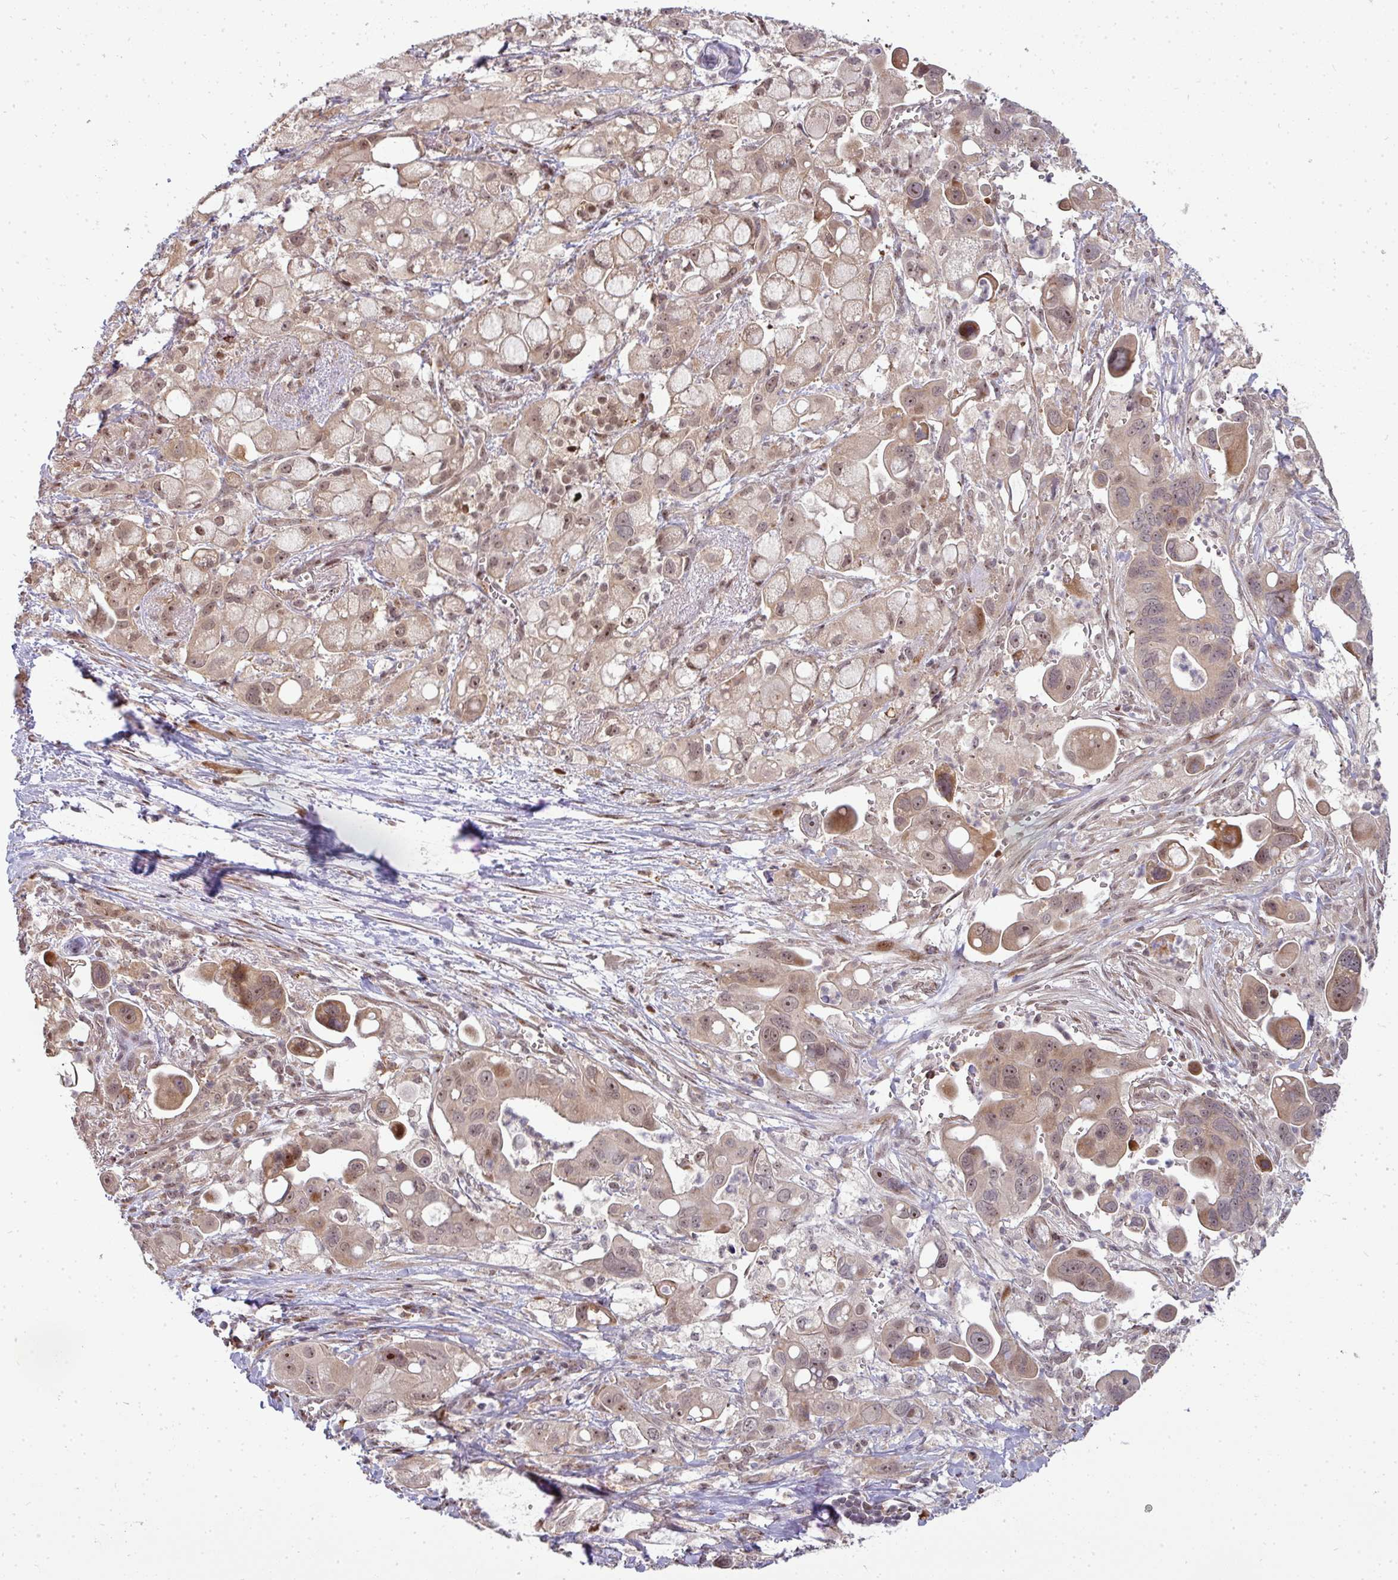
{"staining": {"intensity": "weak", "quantity": ">75%", "location": "cytoplasmic/membranous,nuclear"}, "tissue": "pancreatic cancer", "cell_type": "Tumor cells", "image_type": "cancer", "snomed": [{"axis": "morphology", "description": "Adenocarcinoma, NOS"}, {"axis": "topography", "description": "Pancreas"}], "caption": "This image shows immunohistochemistry (IHC) staining of human pancreatic cancer, with low weak cytoplasmic/membranous and nuclear positivity in about >75% of tumor cells.", "gene": "PATZ1", "patient": {"sex": "male", "age": 68}}